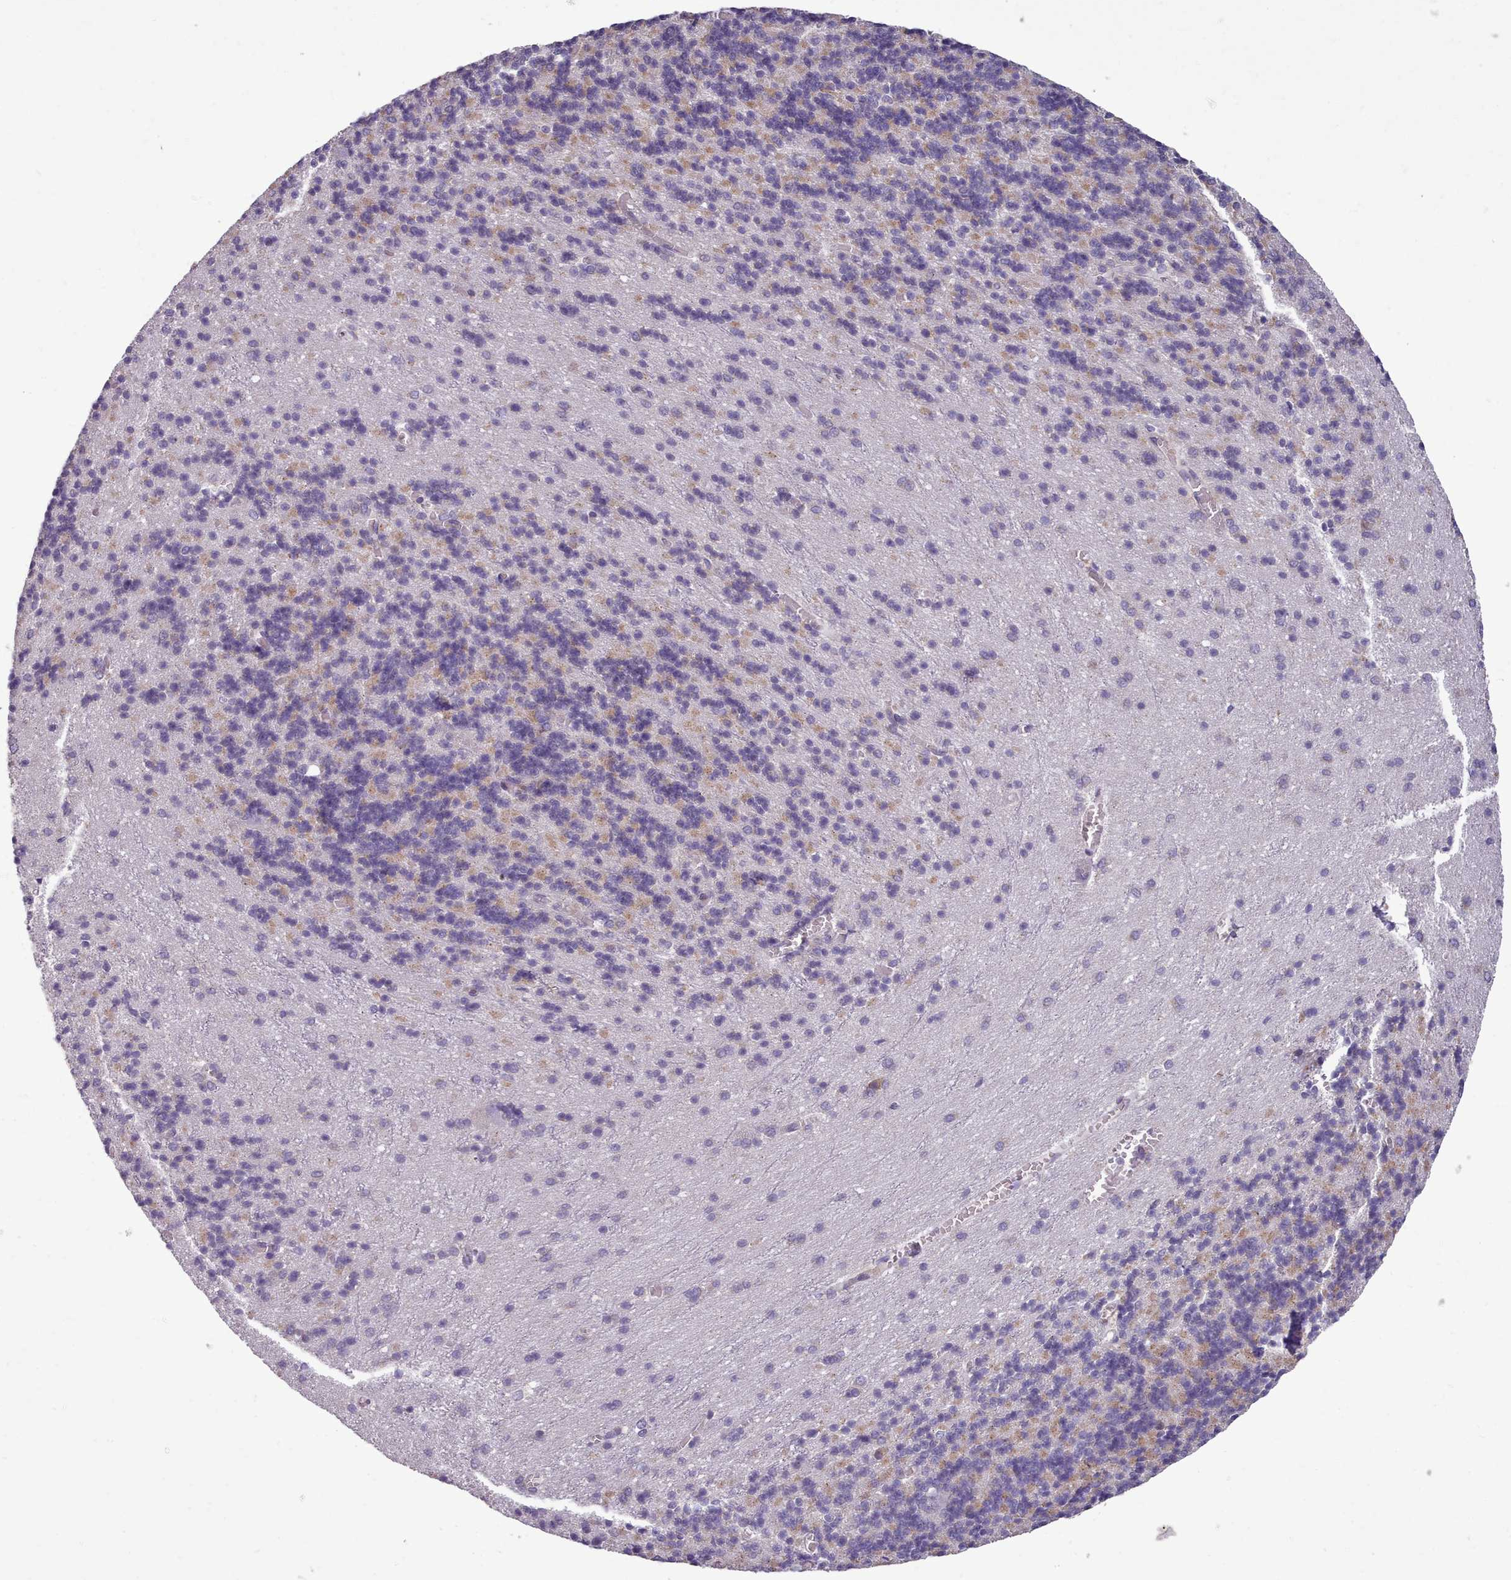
{"staining": {"intensity": "negative", "quantity": "none", "location": "none"}, "tissue": "cerebellum", "cell_type": "Cells in granular layer", "image_type": "normal", "snomed": [{"axis": "morphology", "description": "Normal tissue, NOS"}, {"axis": "topography", "description": "Cerebellum"}], "caption": "Immunohistochemistry image of normal cerebellum: human cerebellum stained with DAB (3,3'-diaminobenzidine) shows no significant protein positivity in cells in granular layer. (DAB immunohistochemistry visualized using brightfield microscopy, high magnification).", "gene": "FKBP10", "patient": {"sex": "male", "age": 37}}